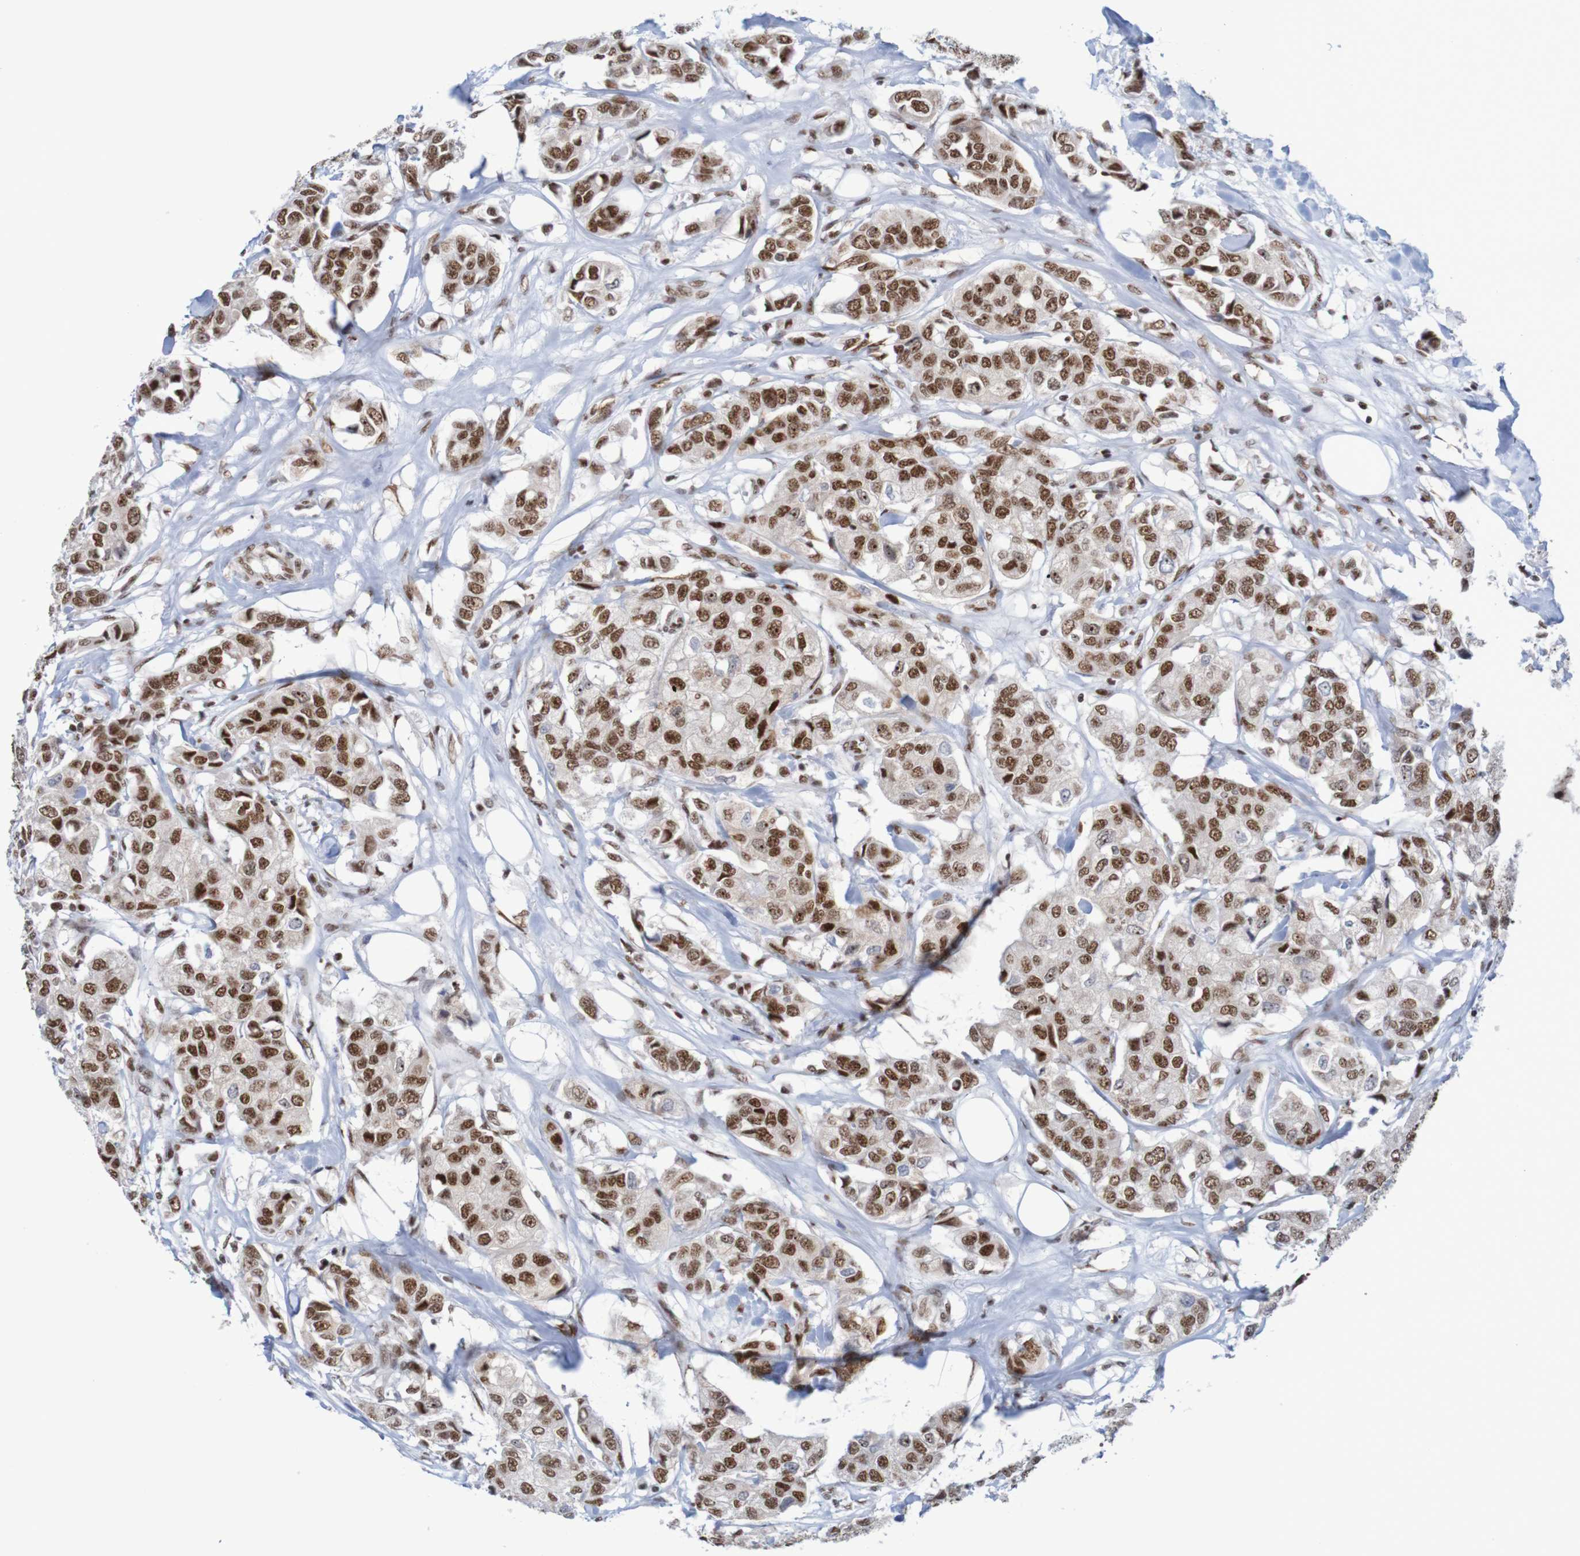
{"staining": {"intensity": "strong", "quantity": ">75%", "location": "nuclear"}, "tissue": "breast cancer", "cell_type": "Tumor cells", "image_type": "cancer", "snomed": [{"axis": "morphology", "description": "Duct carcinoma"}, {"axis": "topography", "description": "Breast"}], "caption": "Immunohistochemistry (IHC) micrograph of breast invasive ductal carcinoma stained for a protein (brown), which demonstrates high levels of strong nuclear expression in about >75% of tumor cells.", "gene": "THRAP3", "patient": {"sex": "female", "age": 80}}